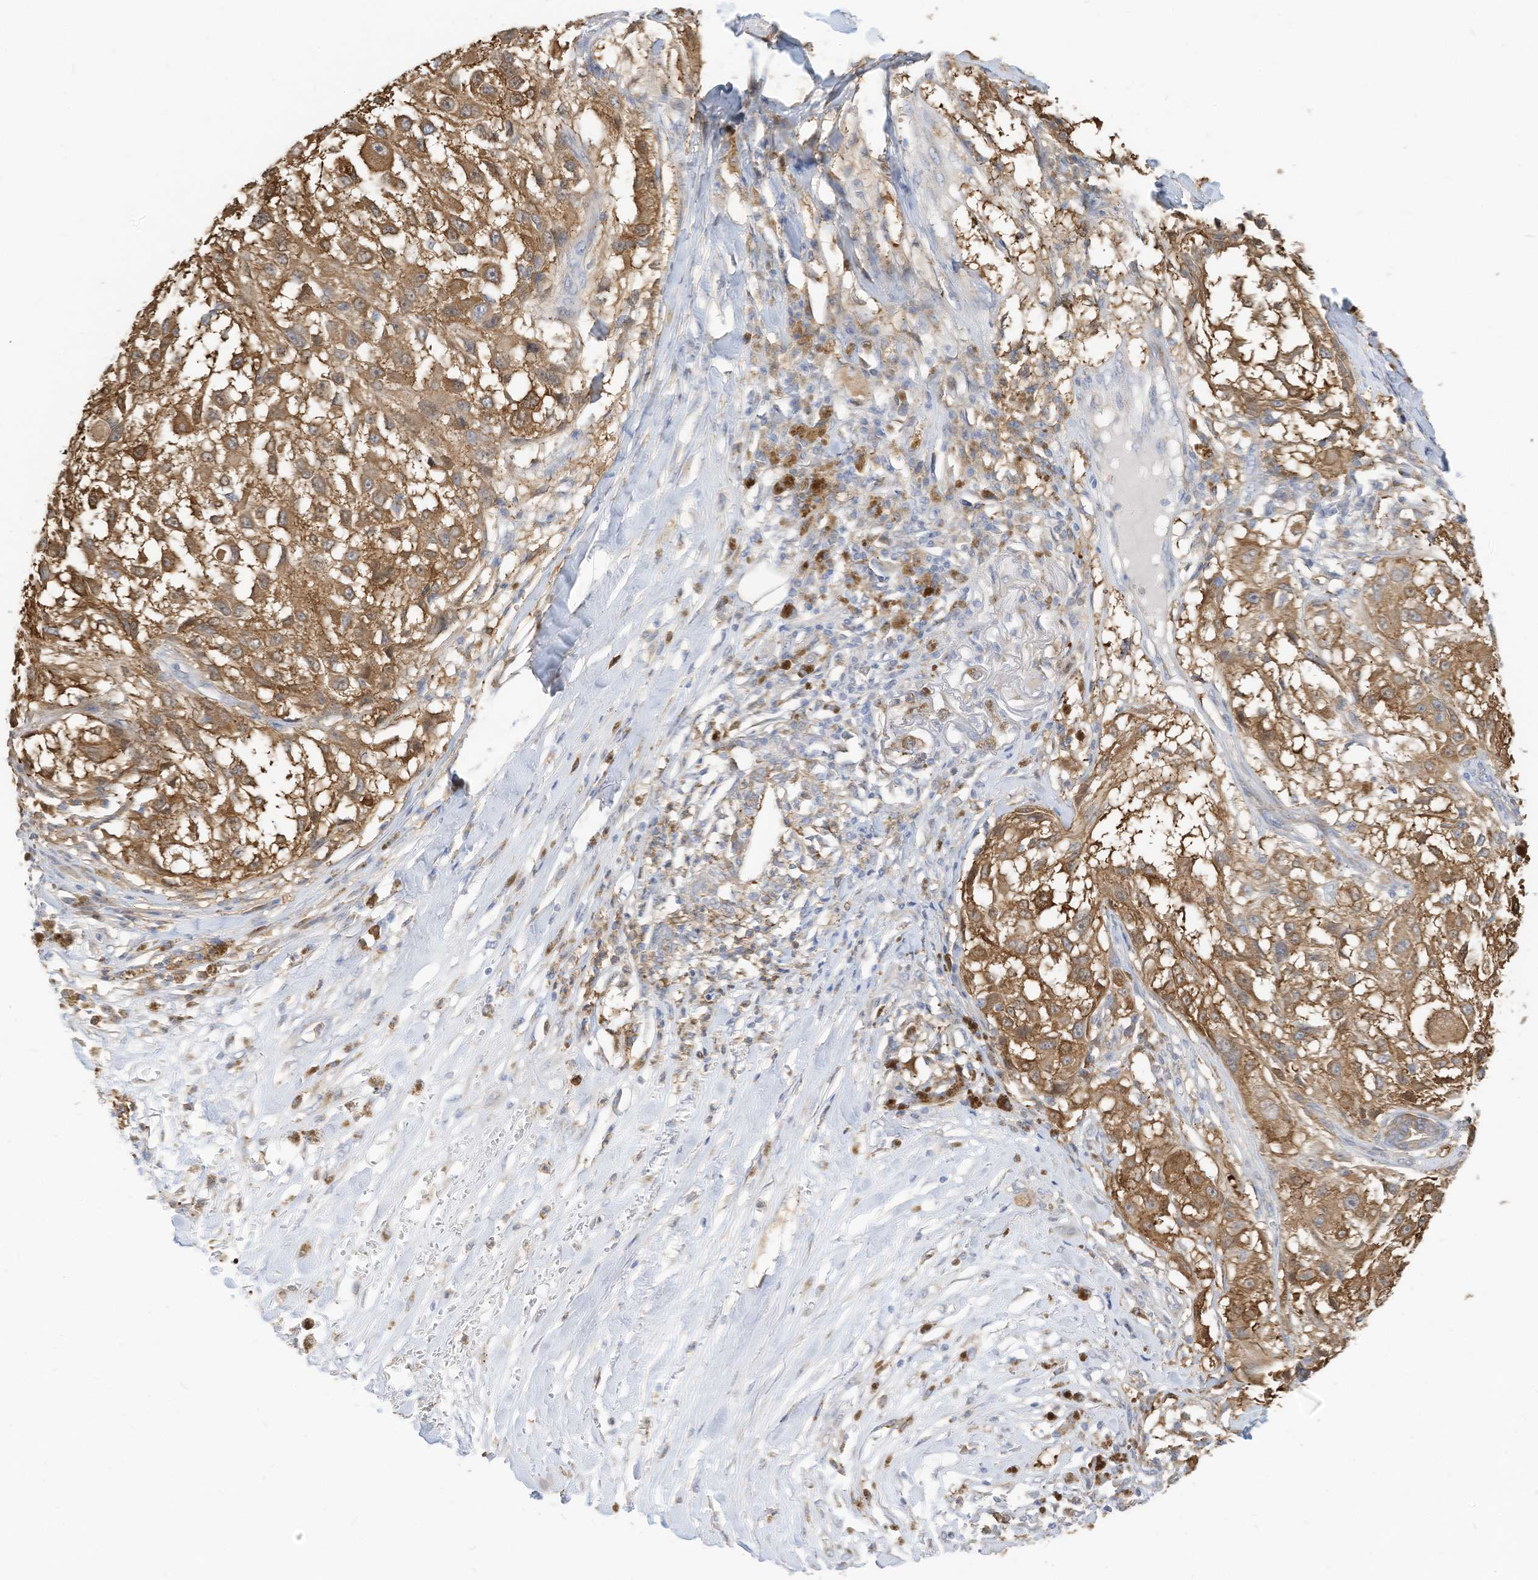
{"staining": {"intensity": "moderate", "quantity": ">75%", "location": "cytoplasmic/membranous"}, "tissue": "melanoma", "cell_type": "Tumor cells", "image_type": "cancer", "snomed": [{"axis": "morphology", "description": "Necrosis, NOS"}, {"axis": "morphology", "description": "Malignant melanoma, NOS"}, {"axis": "topography", "description": "Skin"}], "caption": "An image of human melanoma stained for a protein shows moderate cytoplasmic/membranous brown staining in tumor cells.", "gene": "ATP13A1", "patient": {"sex": "female", "age": 87}}